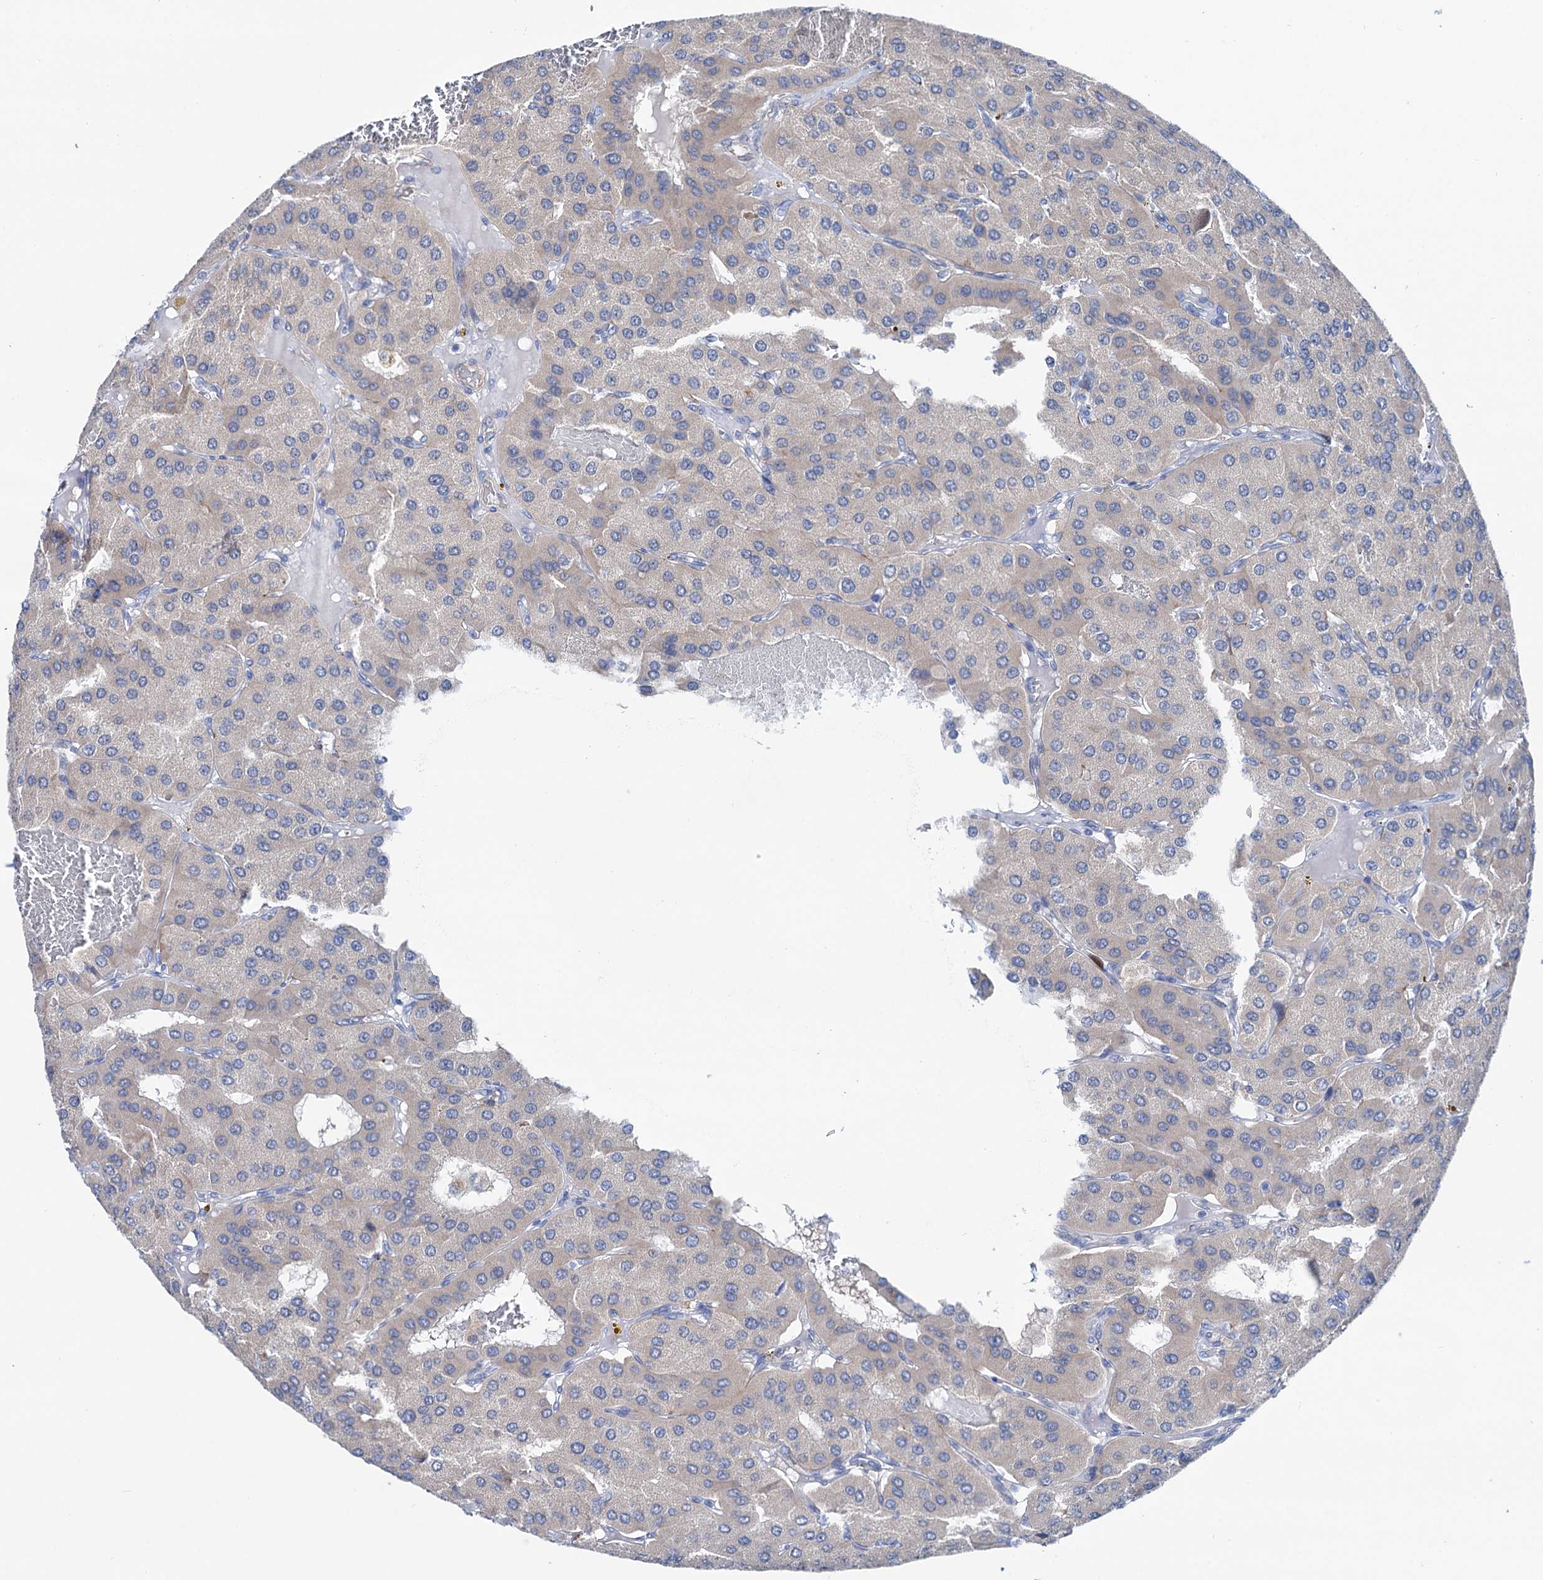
{"staining": {"intensity": "negative", "quantity": "none", "location": "none"}, "tissue": "parathyroid gland", "cell_type": "Glandular cells", "image_type": "normal", "snomed": [{"axis": "morphology", "description": "Normal tissue, NOS"}, {"axis": "morphology", "description": "Adenoma, NOS"}, {"axis": "topography", "description": "Parathyroid gland"}], "caption": "This is a photomicrograph of immunohistochemistry (IHC) staining of benign parathyroid gland, which shows no staining in glandular cells. (Stains: DAB (3,3'-diaminobenzidine) immunohistochemistry with hematoxylin counter stain, Microscopy: brightfield microscopy at high magnification).", "gene": "SHROOM1", "patient": {"sex": "female", "age": 86}}